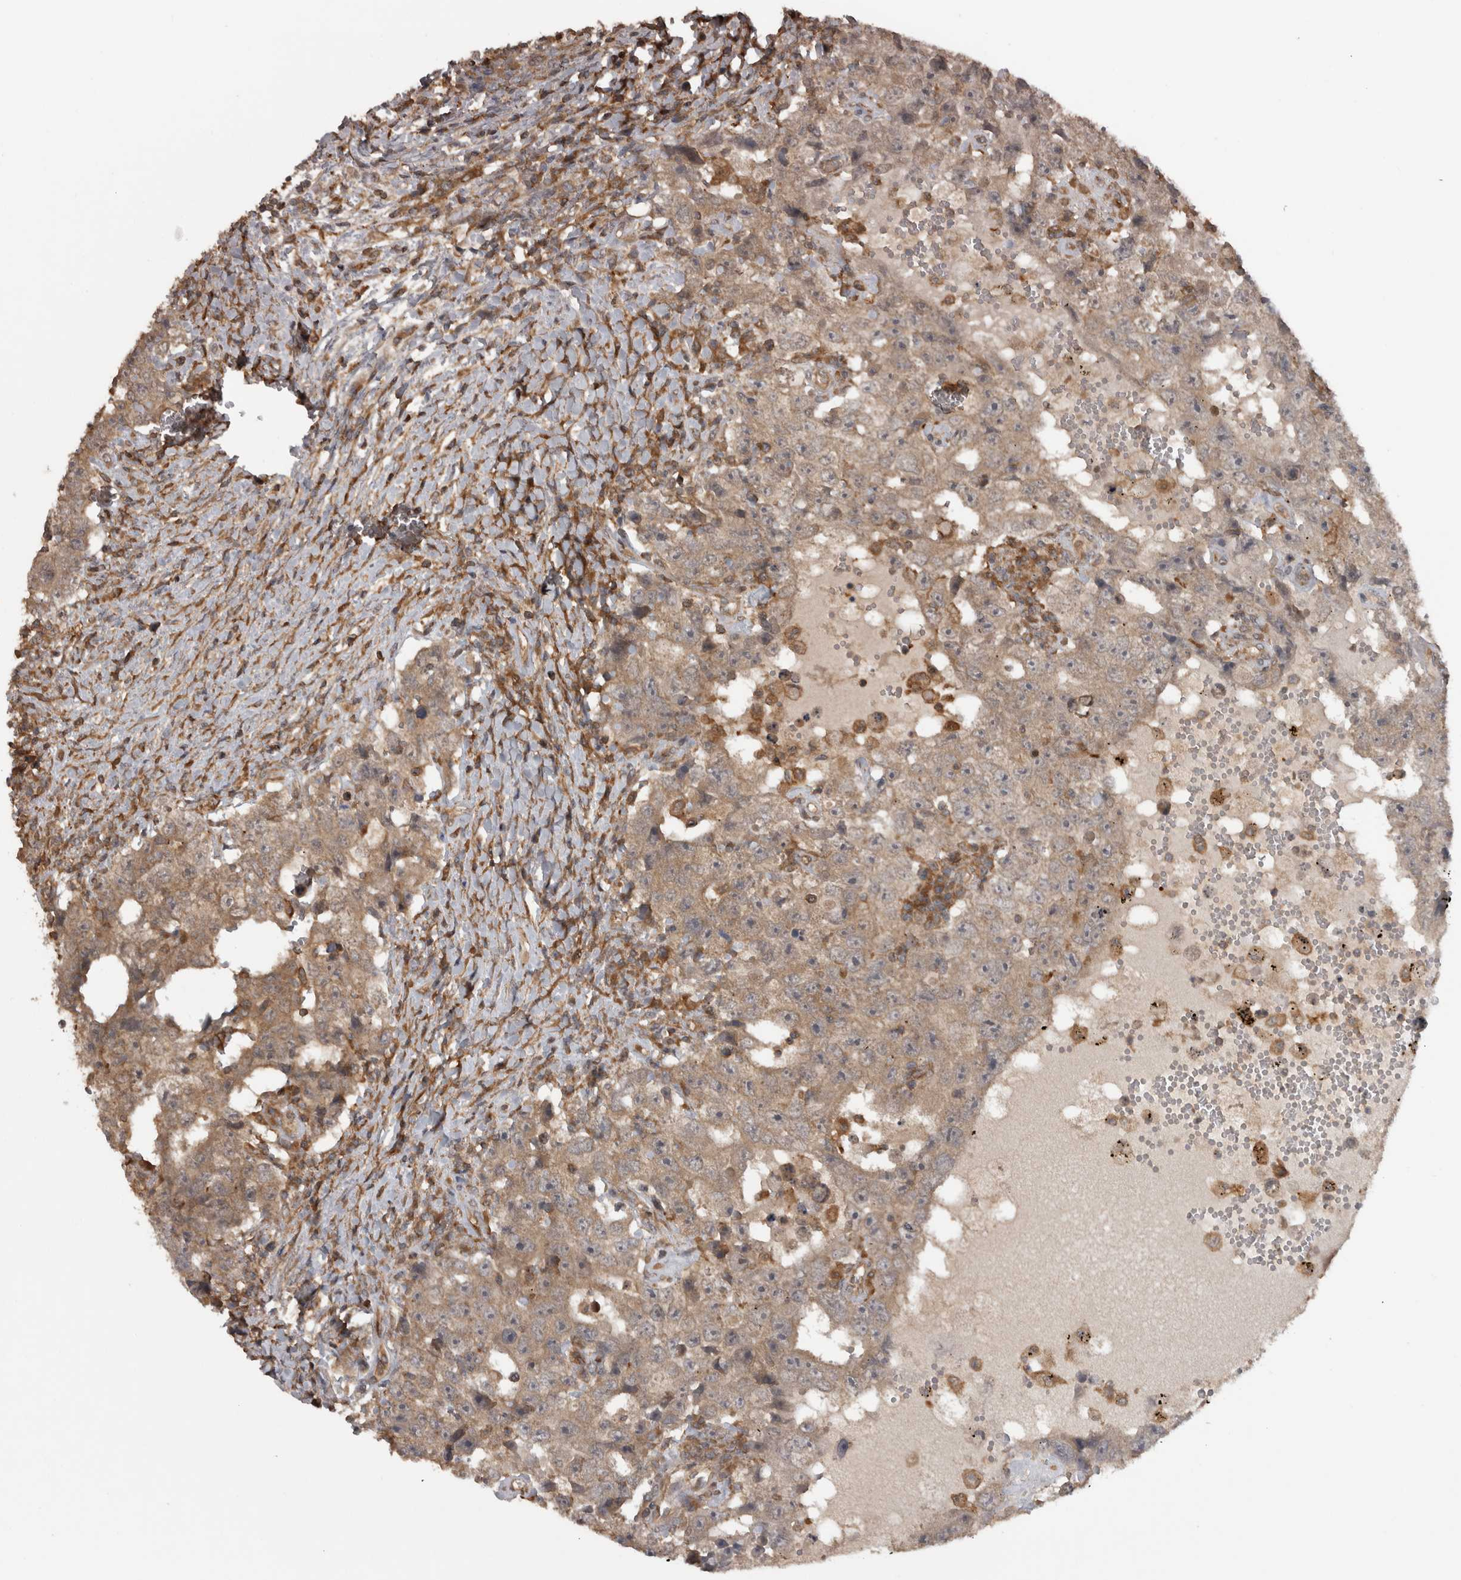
{"staining": {"intensity": "weak", "quantity": ">75%", "location": "cytoplasmic/membranous"}, "tissue": "testis cancer", "cell_type": "Tumor cells", "image_type": "cancer", "snomed": [{"axis": "morphology", "description": "Carcinoma, Embryonal, NOS"}, {"axis": "topography", "description": "Testis"}], "caption": "The micrograph exhibits immunohistochemical staining of testis cancer (embryonal carcinoma). There is weak cytoplasmic/membranous positivity is appreciated in about >75% of tumor cells. (IHC, brightfield microscopy, high magnification).", "gene": "MICU3", "patient": {"sex": "male", "age": 26}}